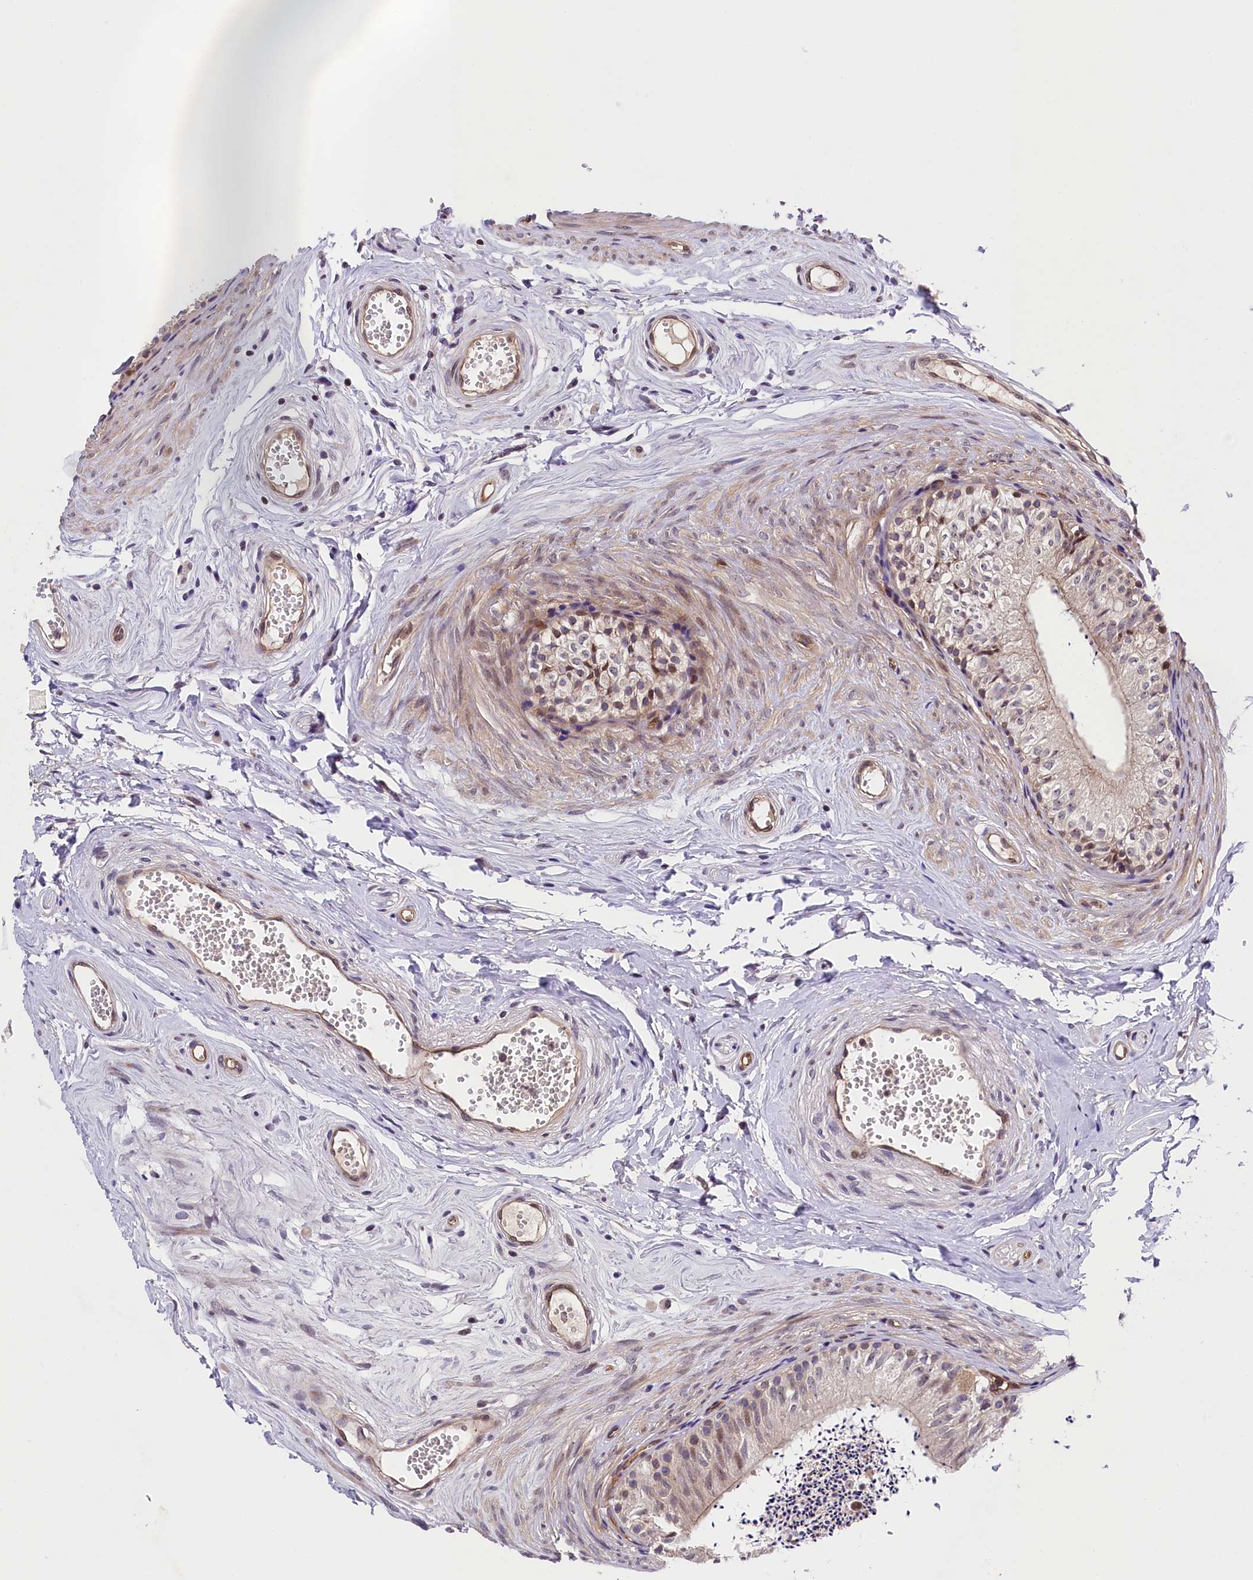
{"staining": {"intensity": "weak", "quantity": "<25%", "location": "cytoplasmic/membranous,nuclear"}, "tissue": "epididymis", "cell_type": "Glandular cells", "image_type": "normal", "snomed": [{"axis": "morphology", "description": "Normal tissue, NOS"}, {"axis": "topography", "description": "Epididymis"}], "caption": "This is an immunohistochemistry image of benign epididymis. There is no positivity in glandular cells.", "gene": "SNRK", "patient": {"sex": "male", "age": 56}}